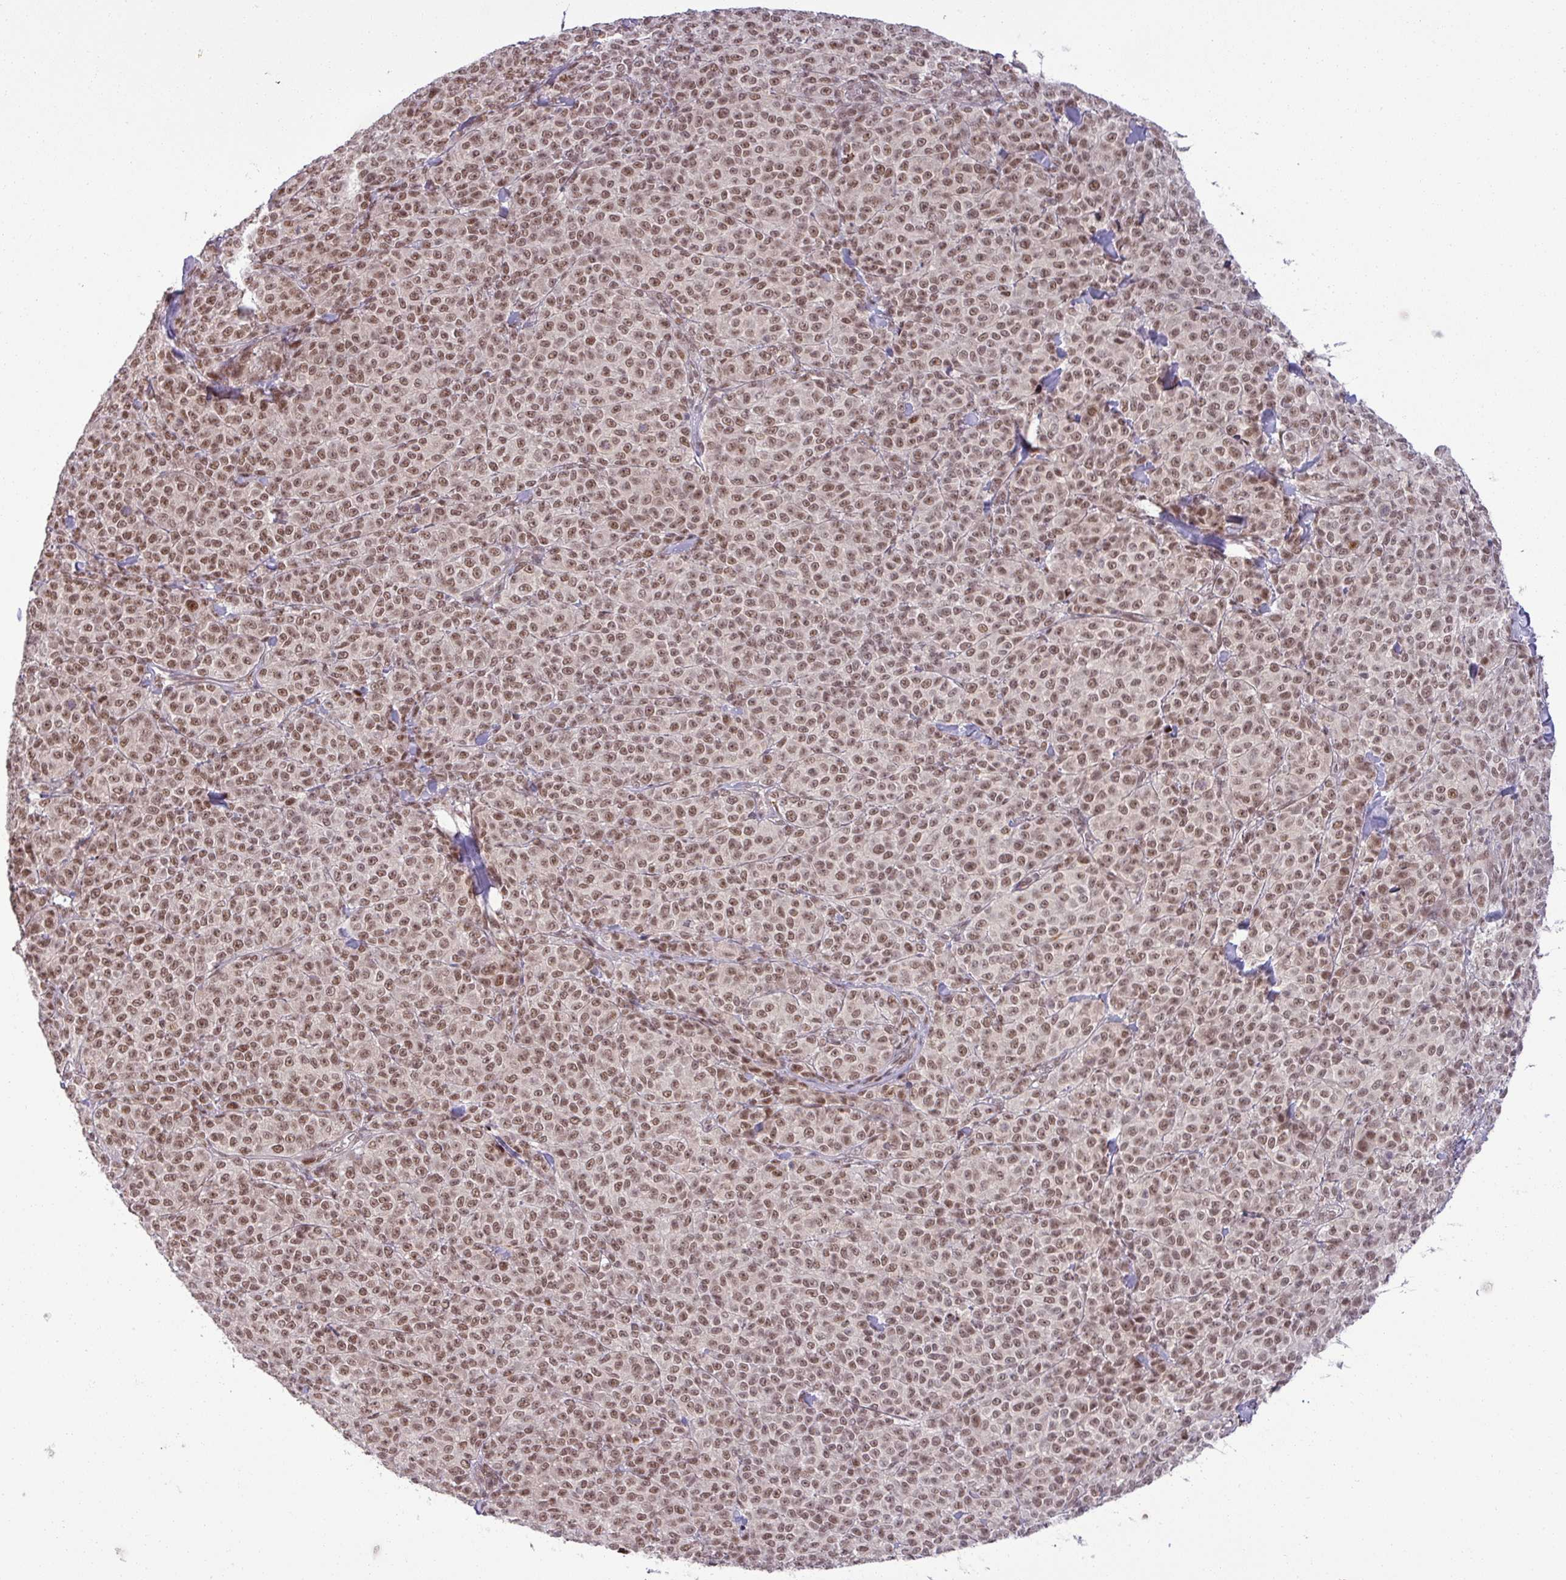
{"staining": {"intensity": "moderate", "quantity": ">75%", "location": "nuclear"}, "tissue": "melanoma", "cell_type": "Tumor cells", "image_type": "cancer", "snomed": [{"axis": "morphology", "description": "Normal tissue, NOS"}, {"axis": "morphology", "description": "Malignant melanoma, NOS"}, {"axis": "topography", "description": "Skin"}], "caption": "Immunohistochemical staining of melanoma exhibits medium levels of moderate nuclear staining in approximately >75% of tumor cells. (DAB (3,3'-diaminobenzidine) IHC with brightfield microscopy, high magnification).", "gene": "PTPN20", "patient": {"sex": "female", "age": 34}}